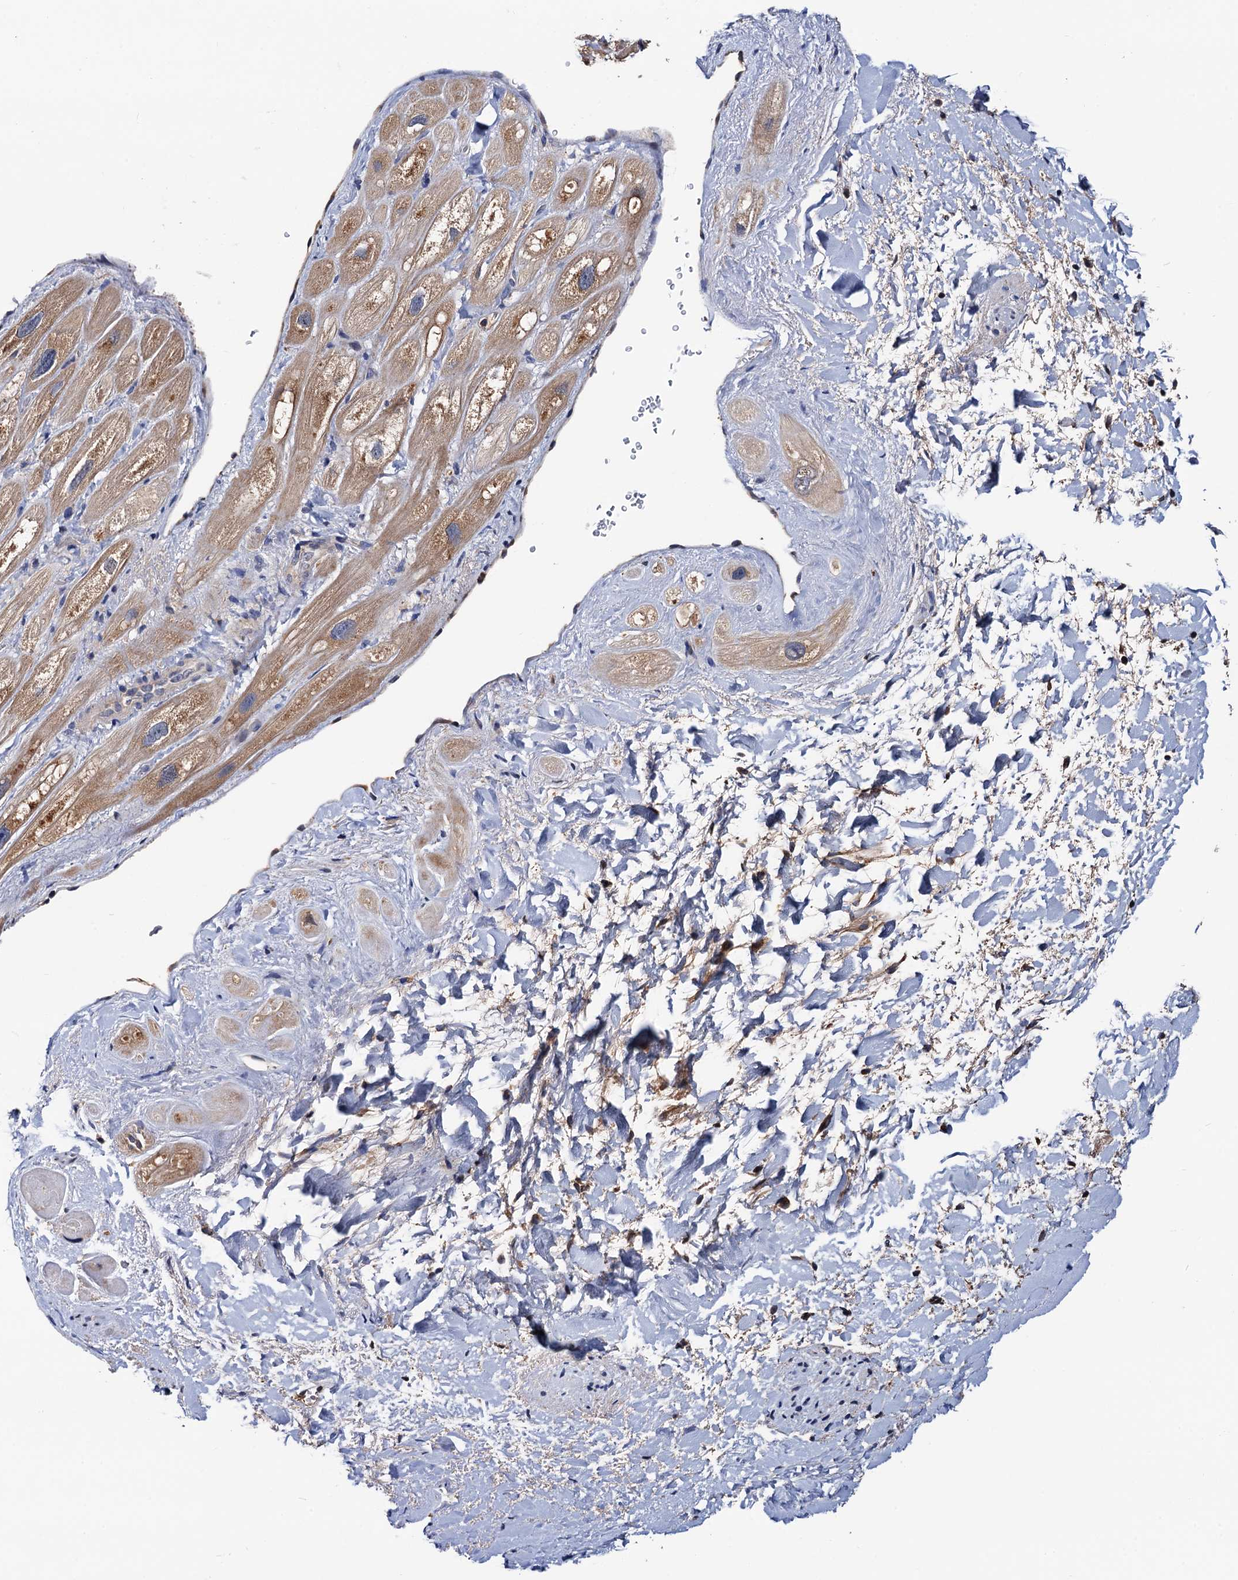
{"staining": {"intensity": "moderate", "quantity": "<25%", "location": "cytoplasmic/membranous"}, "tissue": "heart muscle", "cell_type": "Cardiomyocytes", "image_type": "normal", "snomed": [{"axis": "morphology", "description": "Normal tissue, NOS"}, {"axis": "topography", "description": "Heart"}], "caption": "This is a histology image of immunohistochemistry (IHC) staining of benign heart muscle, which shows moderate staining in the cytoplasmic/membranous of cardiomyocytes.", "gene": "RGS11", "patient": {"sex": "male", "age": 49}}